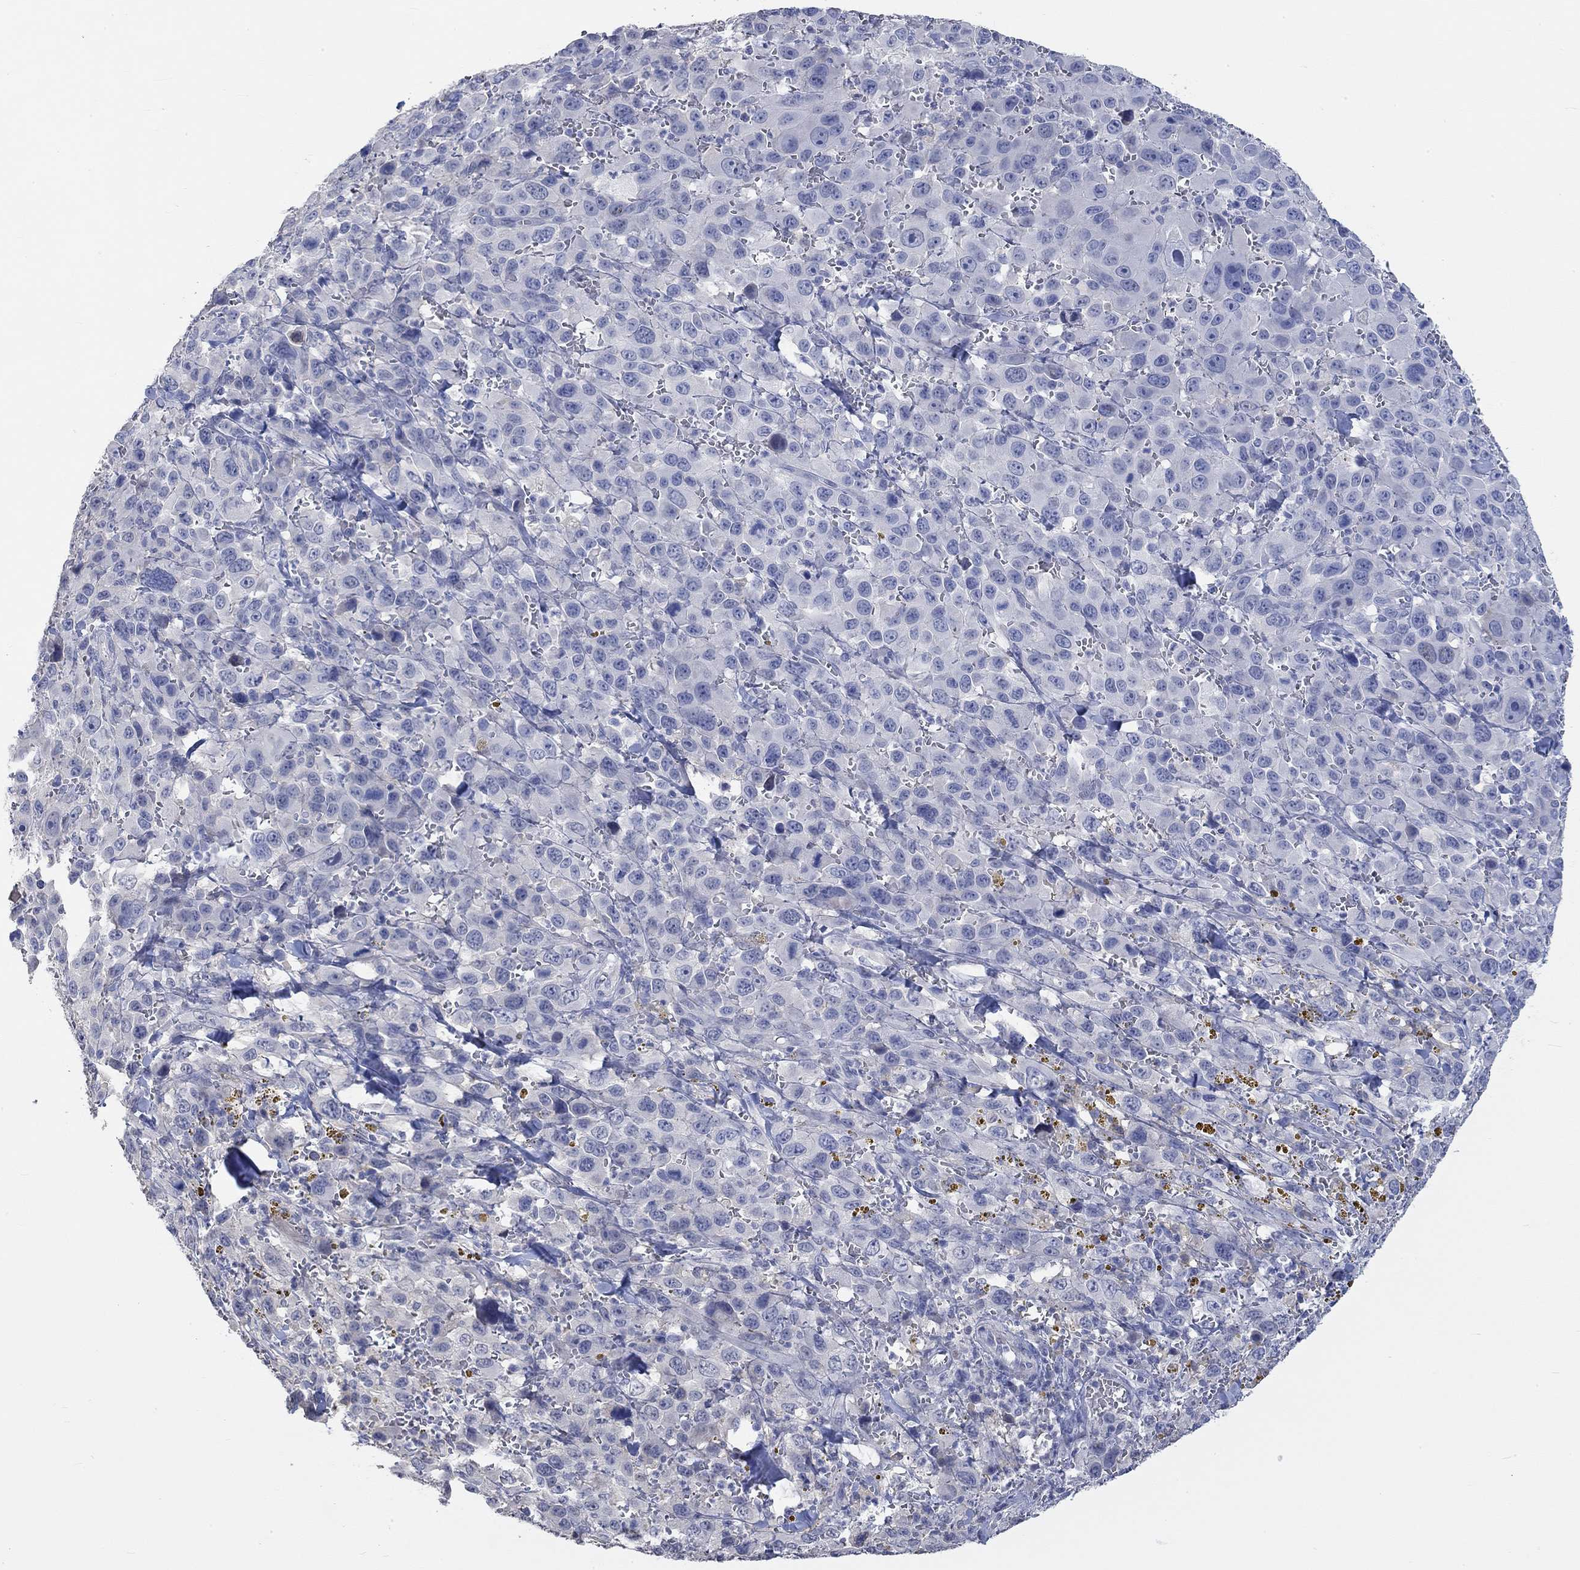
{"staining": {"intensity": "negative", "quantity": "none", "location": "none"}, "tissue": "melanoma", "cell_type": "Tumor cells", "image_type": "cancer", "snomed": [{"axis": "morphology", "description": "Malignant melanoma, NOS"}, {"axis": "topography", "description": "Skin"}], "caption": "An immunohistochemistry histopathology image of malignant melanoma is shown. There is no staining in tumor cells of malignant melanoma.", "gene": "PNMA5", "patient": {"sex": "female", "age": 91}}